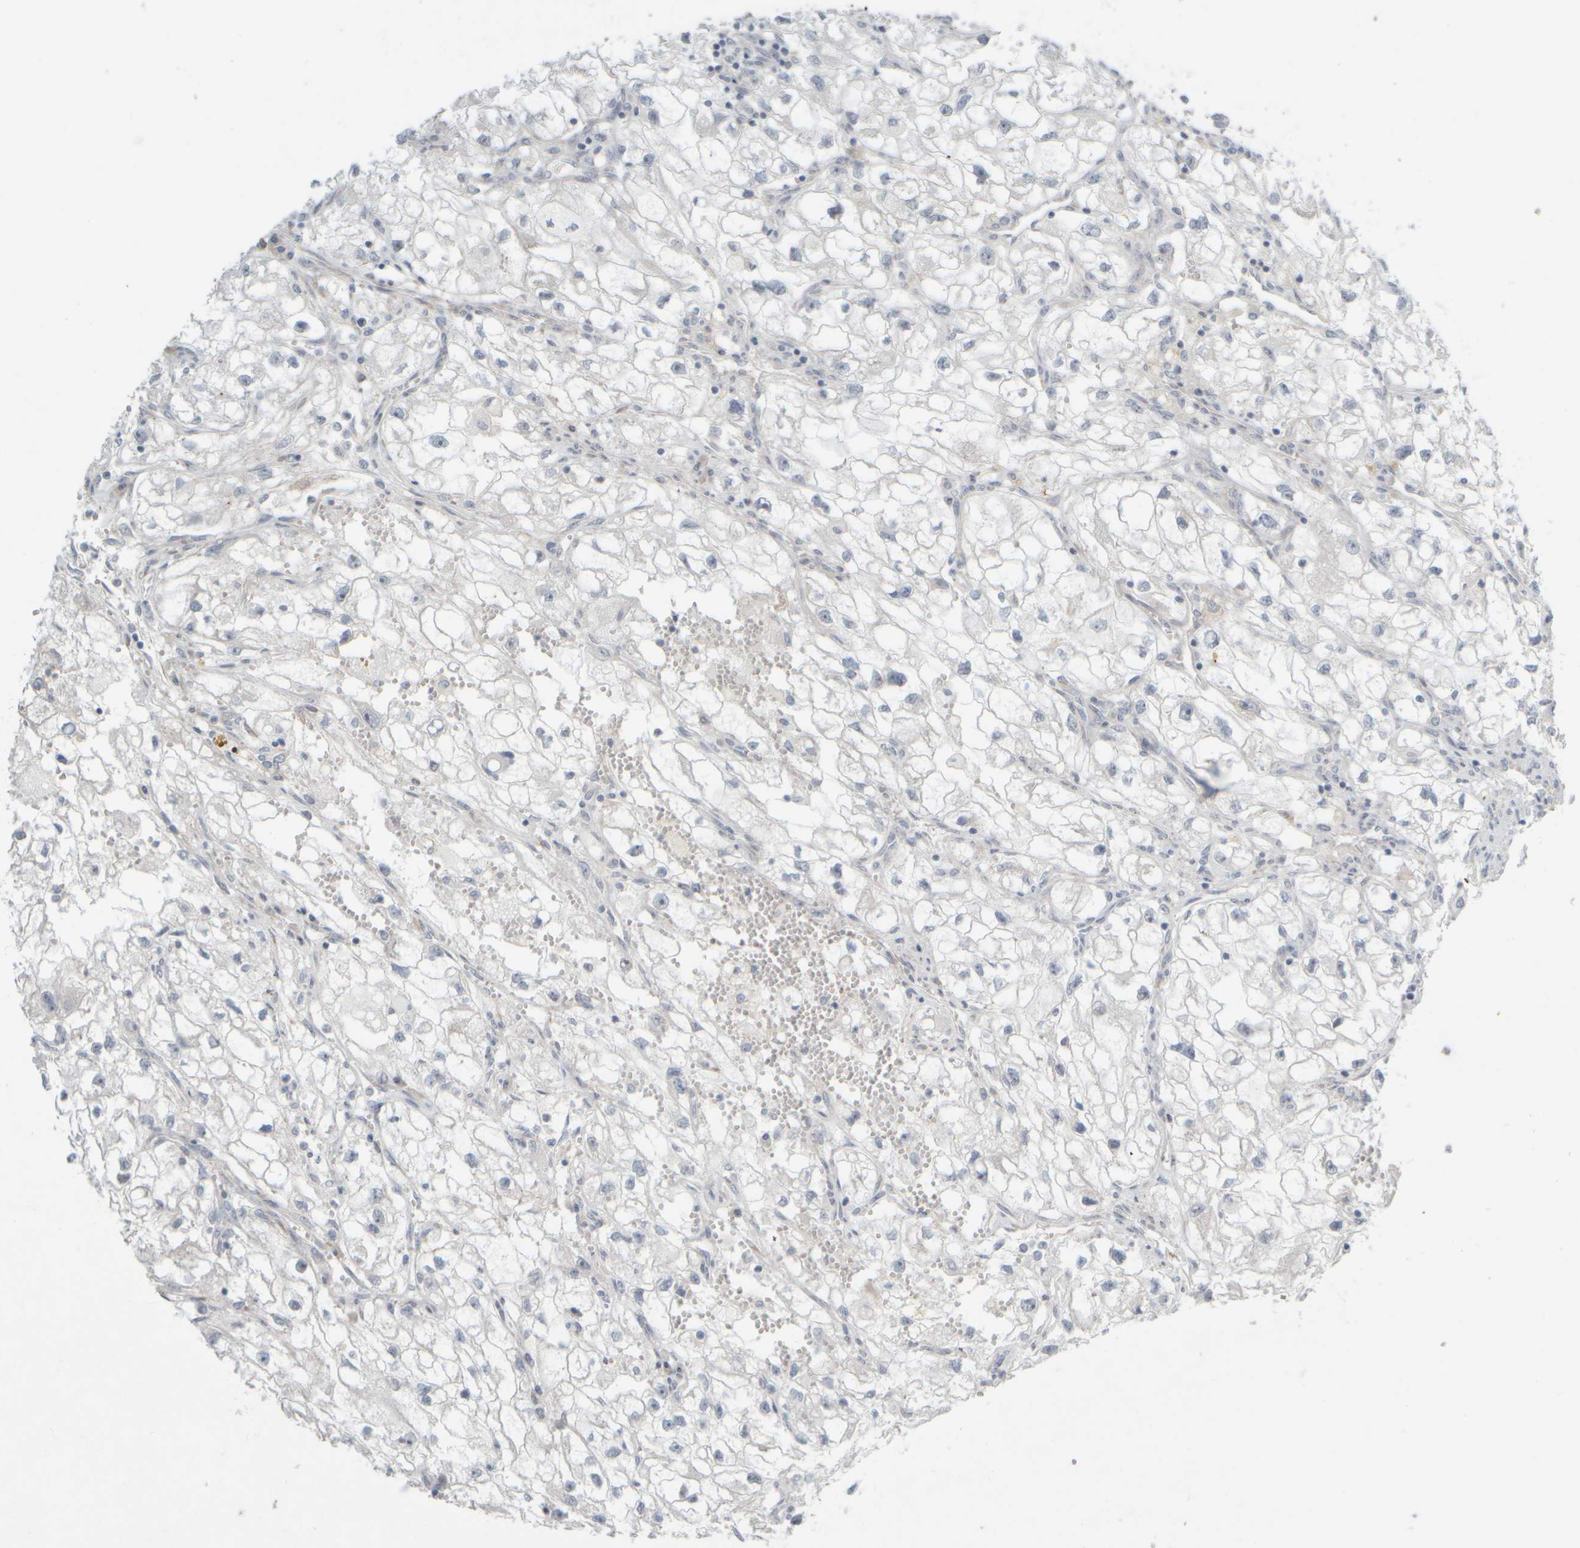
{"staining": {"intensity": "negative", "quantity": "none", "location": "none"}, "tissue": "renal cancer", "cell_type": "Tumor cells", "image_type": "cancer", "snomed": [{"axis": "morphology", "description": "Adenocarcinoma, NOS"}, {"axis": "topography", "description": "Kidney"}], "caption": "Renal cancer (adenocarcinoma) was stained to show a protein in brown. There is no significant positivity in tumor cells. (DAB (3,3'-diaminobenzidine) IHC visualized using brightfield microscopy, high magnification).", "gene": "HGS", "patient": {"sex": "female", "age": 70}}